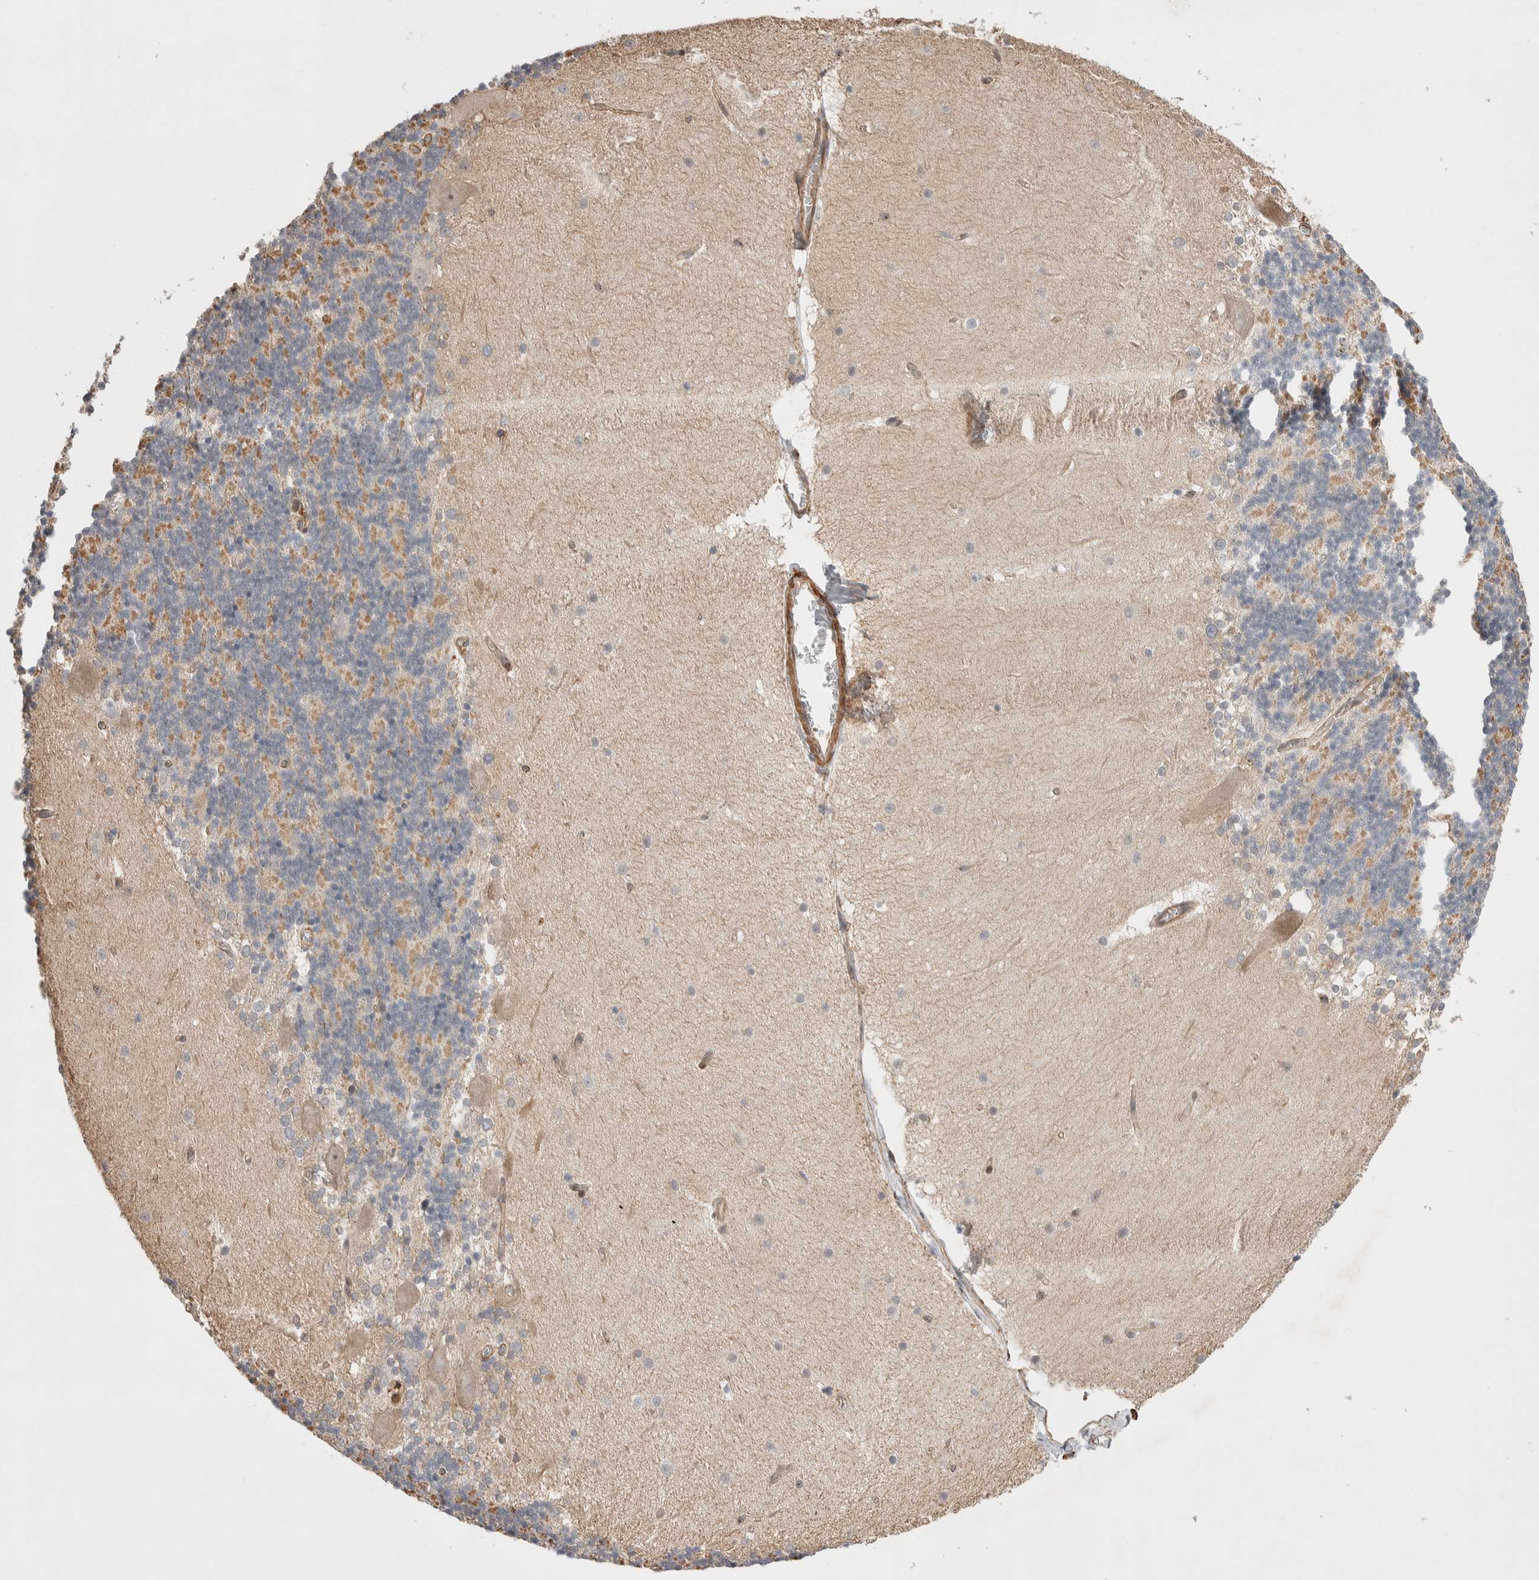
{"staining": {"intensity": "weak", "quantity": "25%-75%", "location": "cytoplasmic/membranous"}, "tissue": "cerebellum", "cell_type": "Cells in granular layer", "image_type": "normal", "snomed": [{"axis": "morphology", "description": "Normal tissue, NOS"}, {"axis": "topography", "description": "Cerebellum"}], "caption": "Immunohistochemical staining of unremarkable human cerebellum reveals 25%-75% levels of weak cytoplasmic/membranous protein positivity in about 25%-75% of cells in granular layer.", "gene": "ZNF704", "patient": {"sex": "female", "age": 19}}